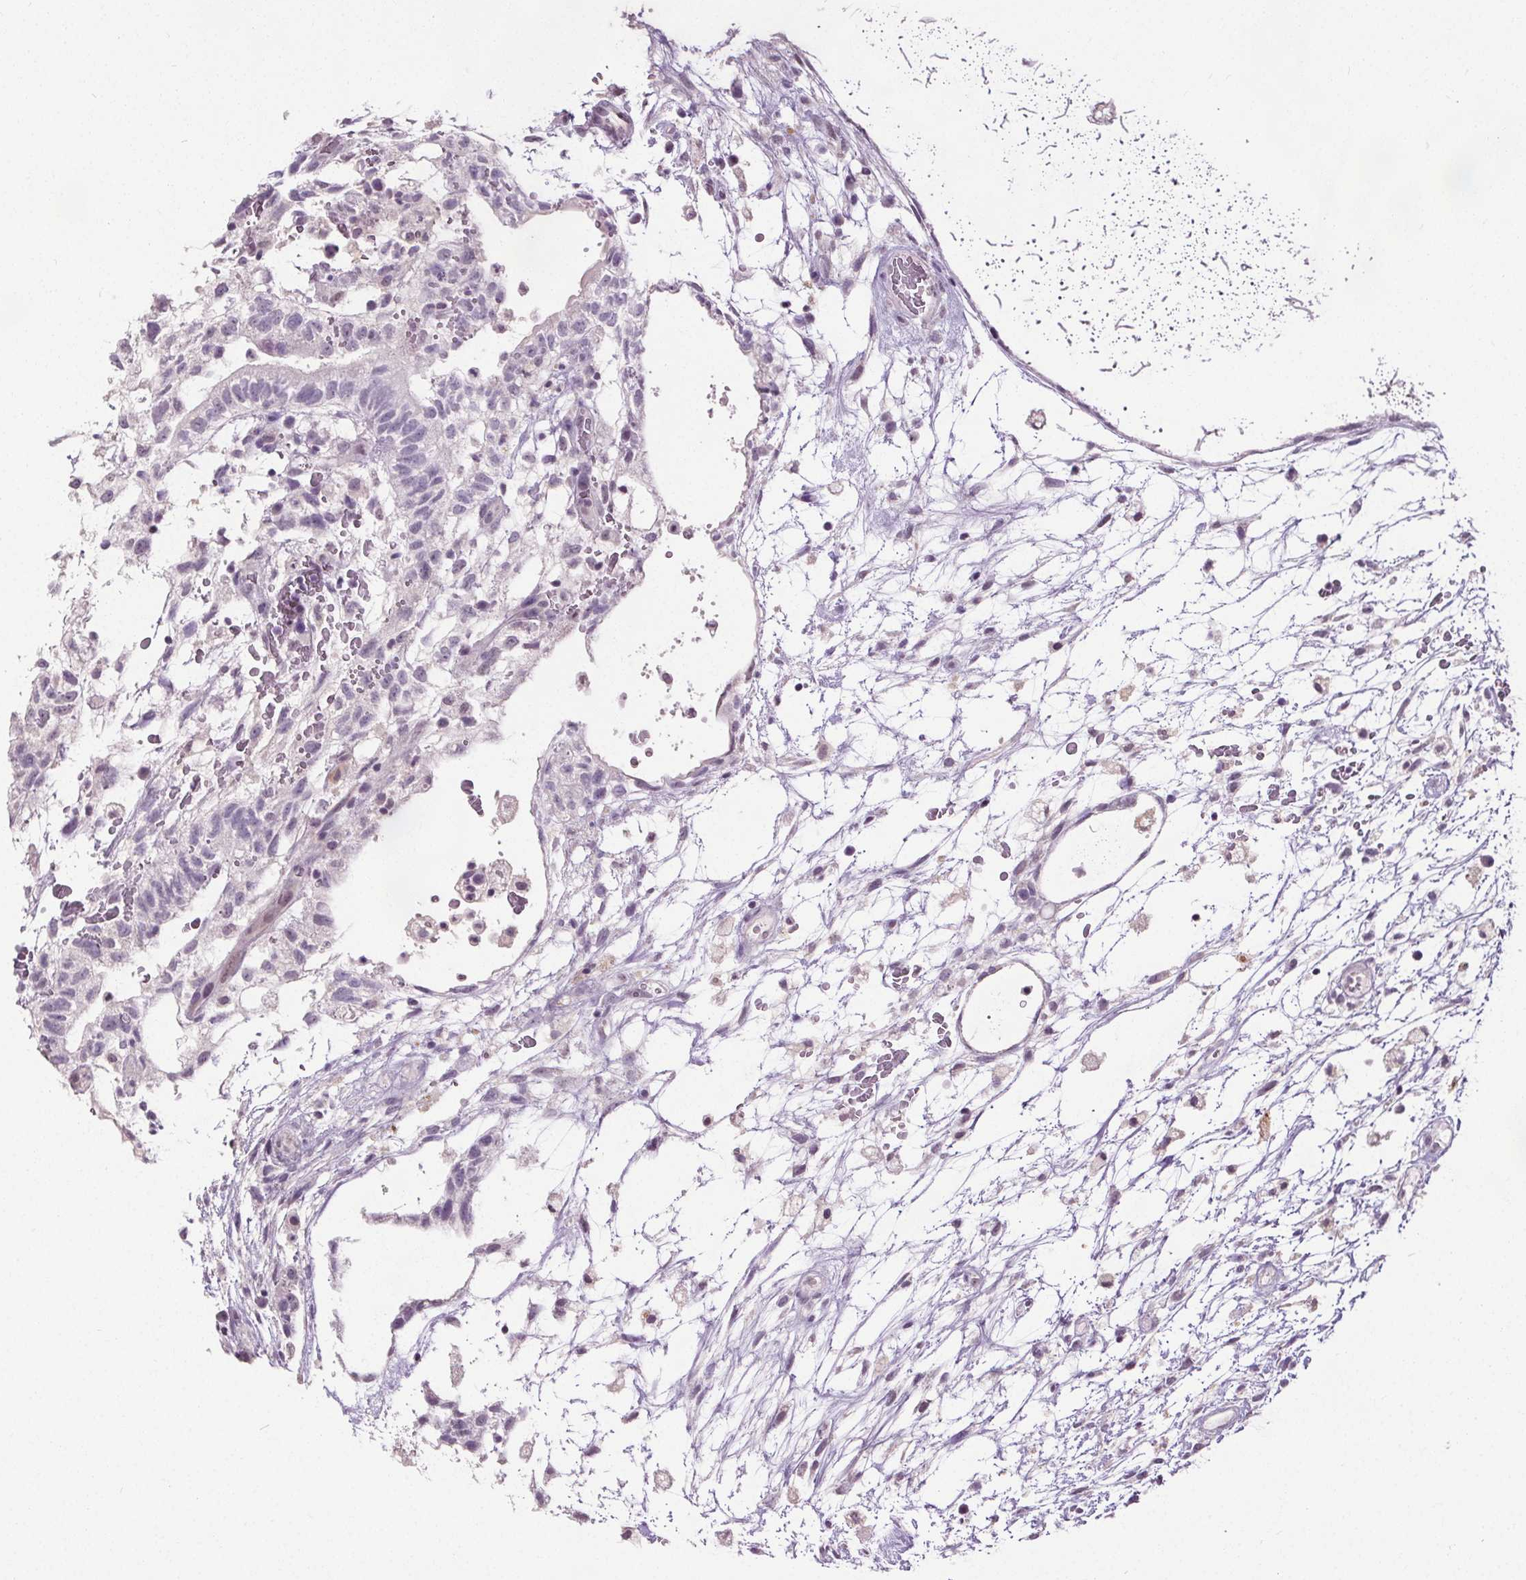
{"staining": {"intensity": "negative", "quantity": "none", "location": "none"}, "tissue": "testis cancer", "cell_type": "Tumor cells", "image_type": "cancer", "snomed": [{"axis": "morphology", "description": "Normal tissue, NOS"}, {"axis": "morphology", "description": "Carcinoma, Embryonal, NOS"}, {"axis": "topography", "description": "Testis"}], "caption": "Tumor cells are negative for protein expression in human testis embryonal carcinoma.", "gene": "SLC2A9", "patient": {"sex": "male", "age": 32}}